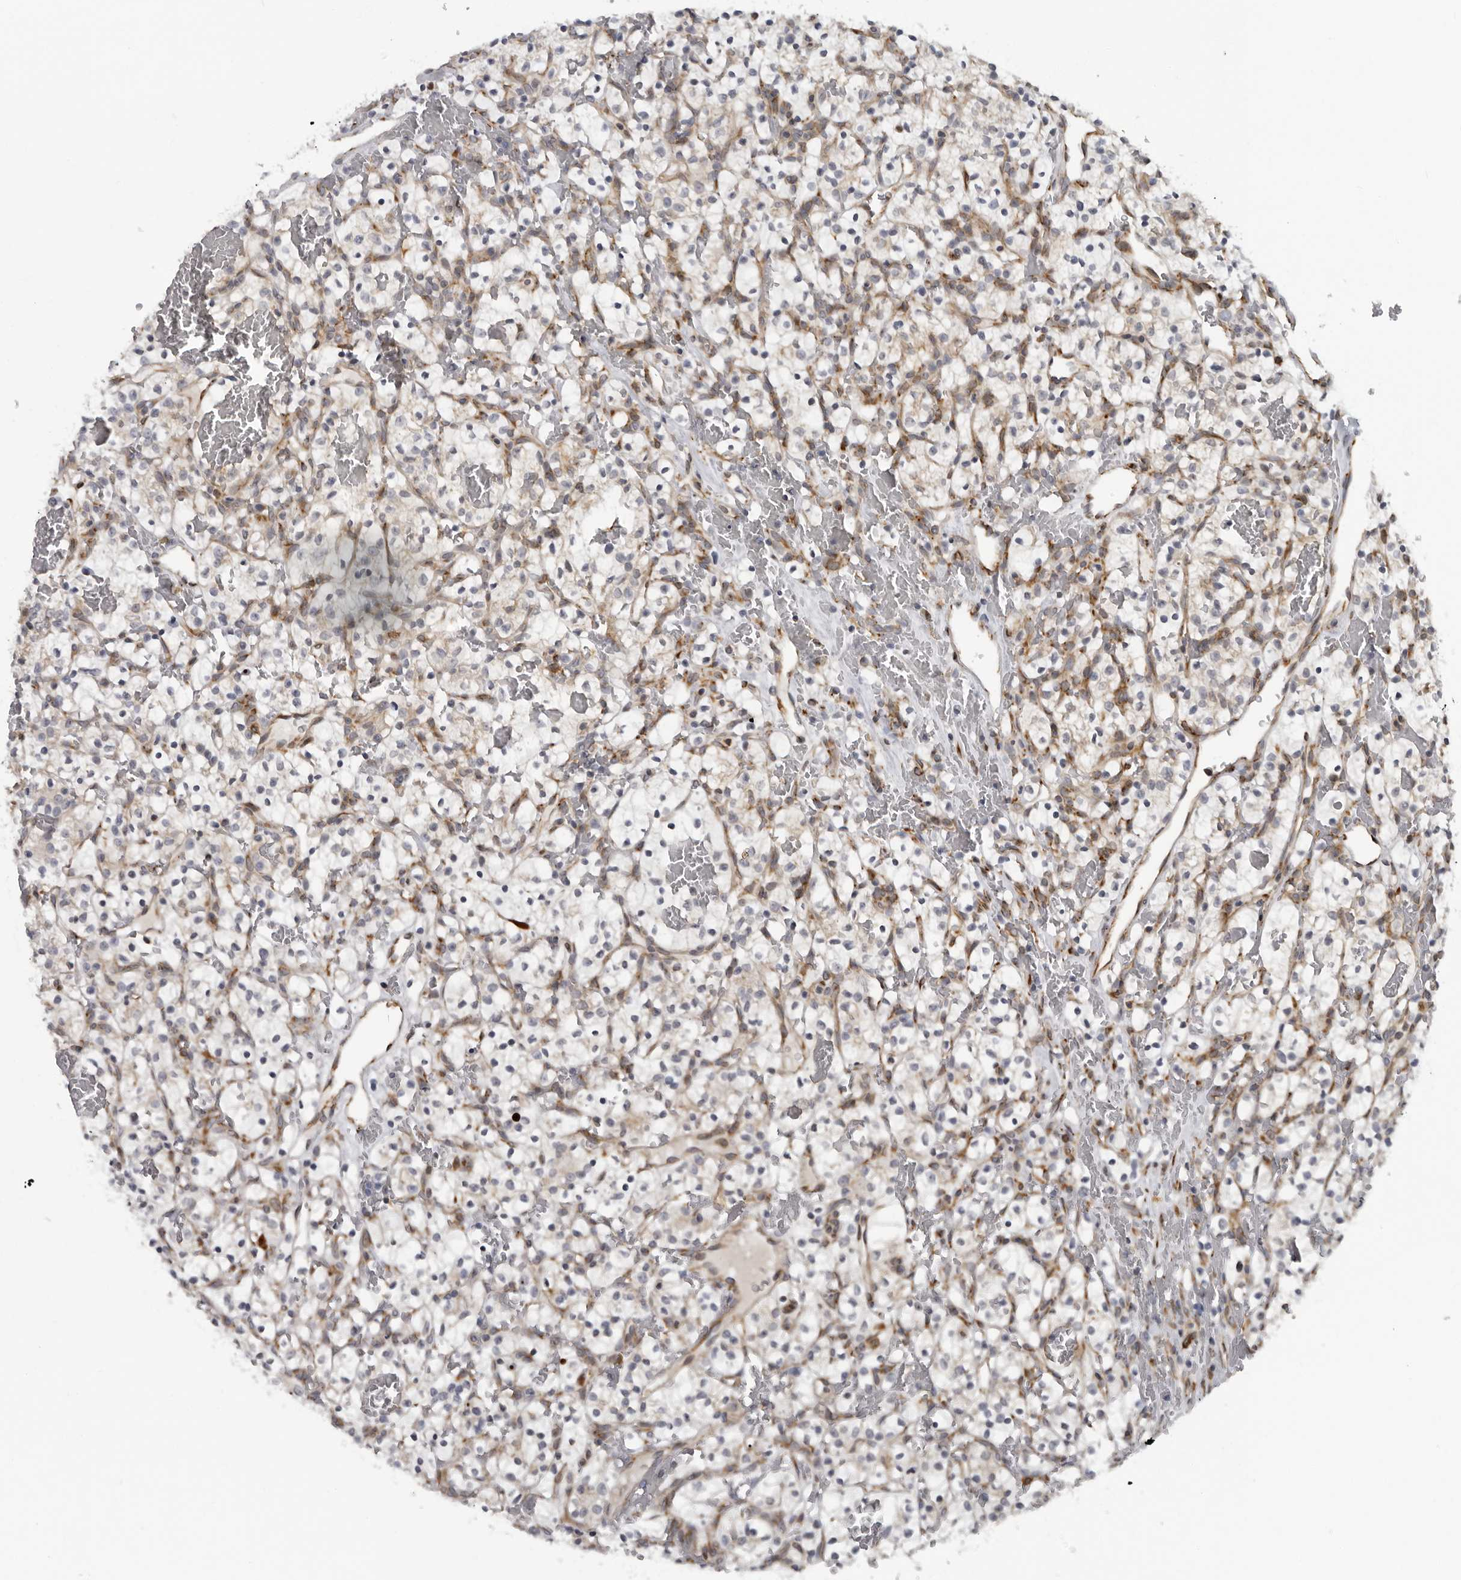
{"staining": {"intensity": "weak", "quantity": "<25%", "location": "cytoplasmic/membranous"}, "tissue": "renal cancer", "cell_type": "Tumor cells", "image_type": "cancer", "snomed": [{"axis": "morphology", "description": "Adenocarcinoma, NOS"}, {"axis": "topography", "description": "Kidney"}], "caption": "IHC histopathology image of human renal cancer (adenocarcinoma) stained for a protein (brown), which exhibits no expression in tumor cells.", "gene": "ALPK2", "patient": {"sex": "female", "age": 57}}